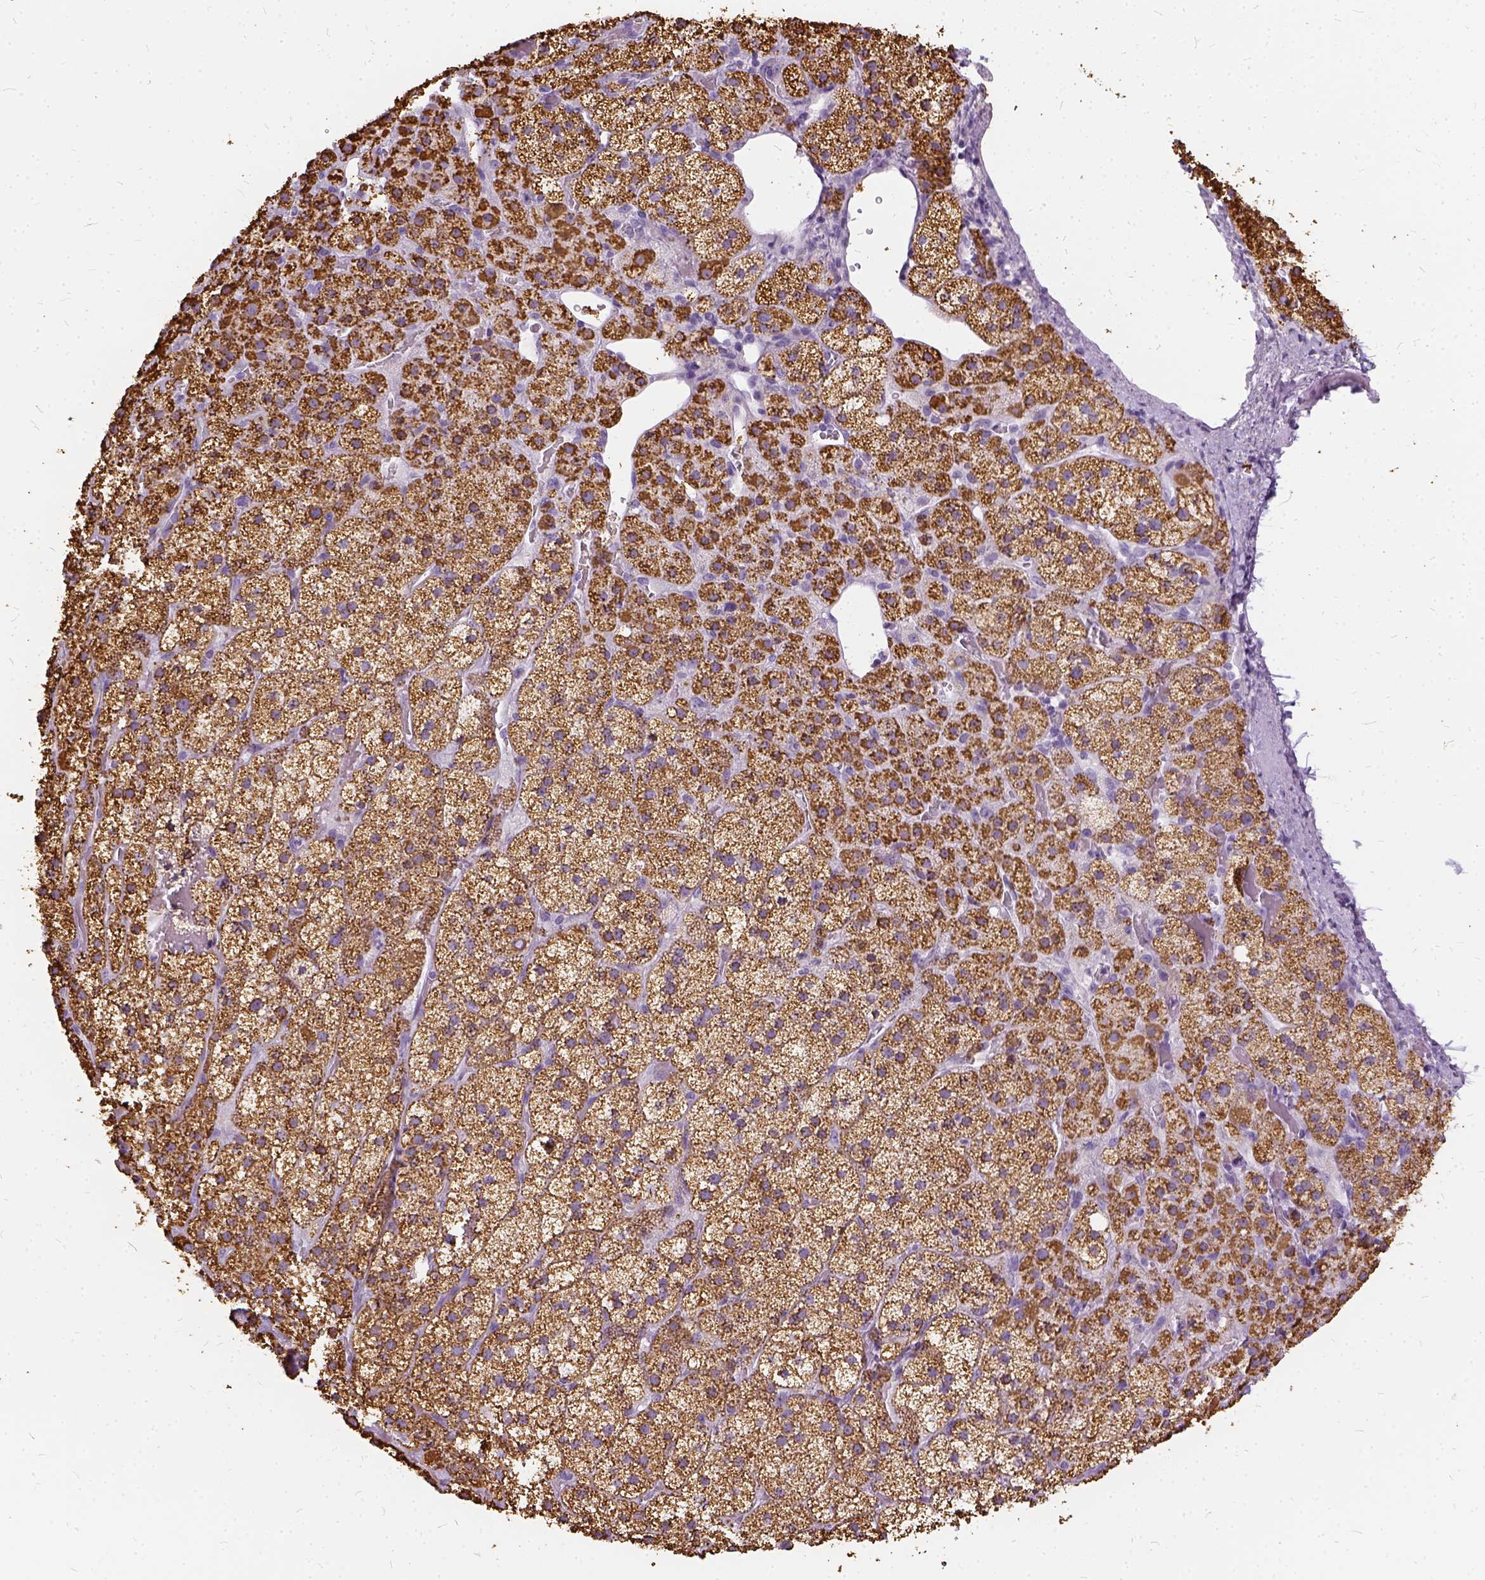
{"staining": {"intensity": "strong", "quantity": ">75%", "location": "cytoplasmic/membranous"}, "tissue": "adrenal gland", "cell_type": "Glandular cells", "image_type": "normal", "snomed": [{"axis": "morphology", "description": "Normal tissue, NOS"}, {"axis": "topography", "description": "Adrenal gland"}], "caption": "Adrenal gland stained with DAB (3,3'-diaminobenzidine) IHC reveals high levels of strong cytoplasmic/membranous expression in about >75% of glandular cells.", "gene": "FDX1", "patient": {"sex": "male", "age": 57}}